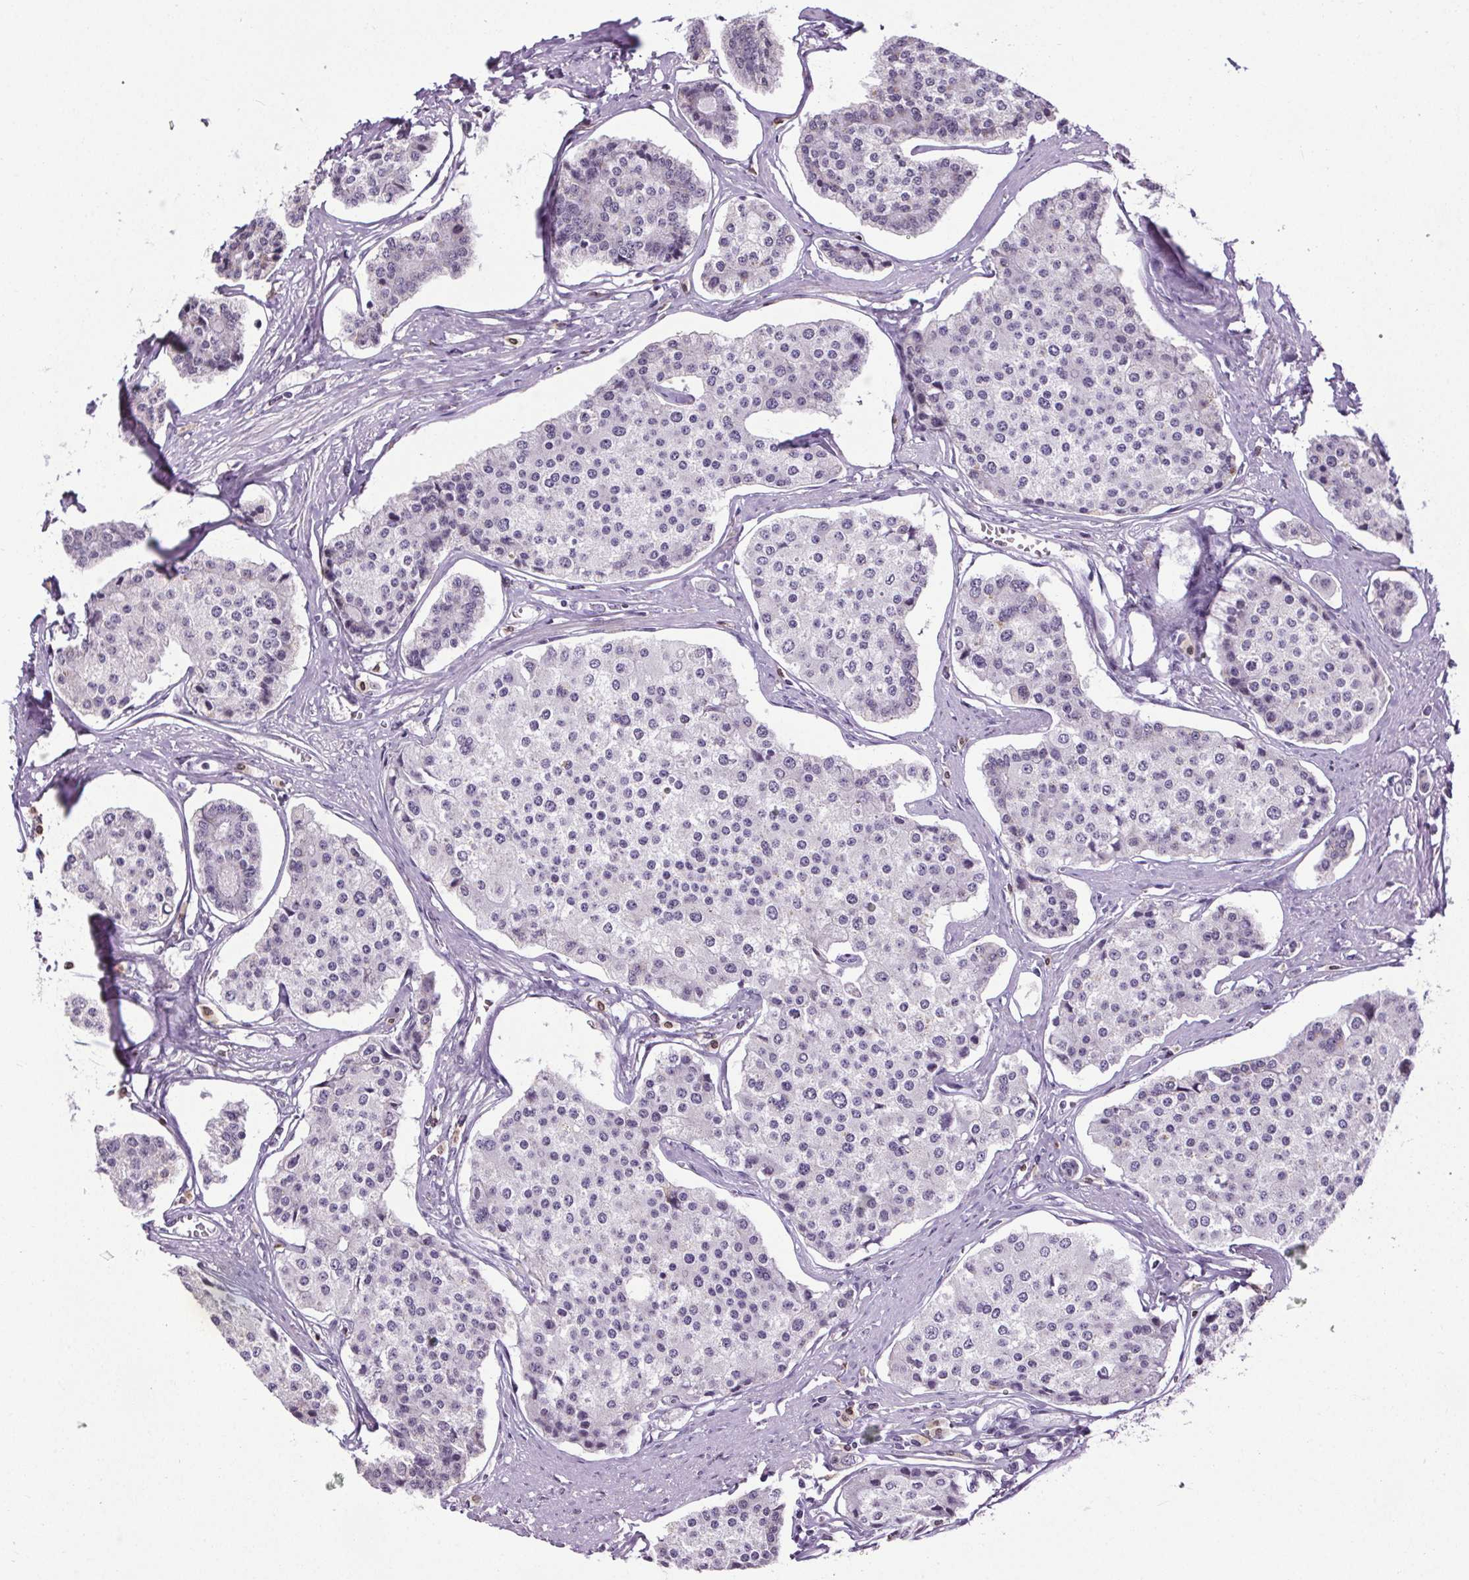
{"staining": {"intensity": "negative", "quantity": "none", "location": "none"}, "tissue": "carcinoid", "cell_type": "Tumor cells", "image_type": "cancer", "snomed": [{"axis": "morphology", "description": "Carcinoid, malignant, NOS"}, {"axis": "topography", "description": "Small intestine"}], "caption": "Tumor cells are negative for brown protein staining in carcinoid.", "gene": "TMEM240", "patient": {"sex": "female", "age": 65}}